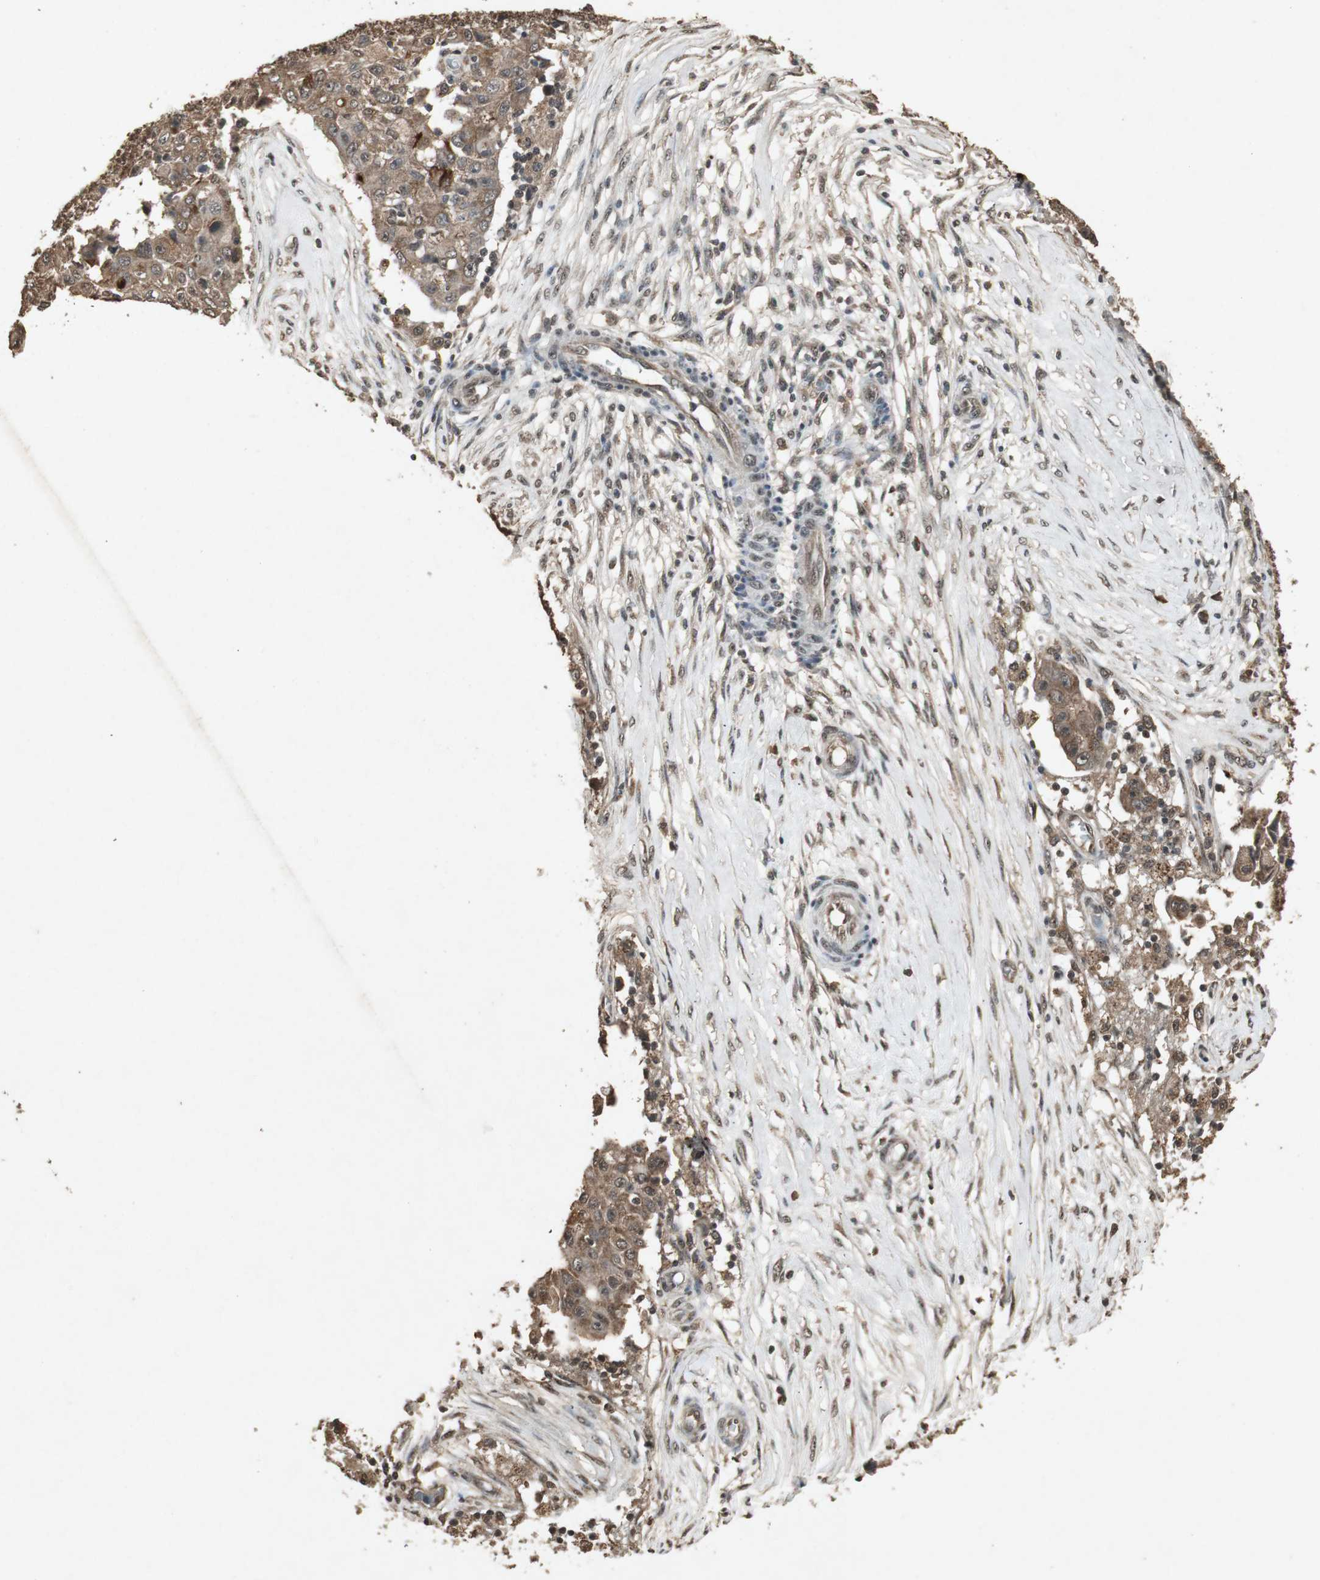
{"staining": {"intensity": "moderate", "quantity": ">75%", "location": "cytoplasmic/membranous,nuclear"}, "tissue": "ovarian cancer", "cell_type": "Tumor cells", "image_type": "cancer", "snomed": [{"axis": "morphology", "description": "Carcinoma, endometroid"}, {"axis": "topography", "description": "Ovary"}], "caption": "High-power microscopy captured an IHC histopathology image of ovarian cancer, revealing moderate cytoplasmic/membranous and nuclear staining in approximately >75% of tumor cells.", "gene": "EMX1", "patient": {"sex": "female", "age": 42}}